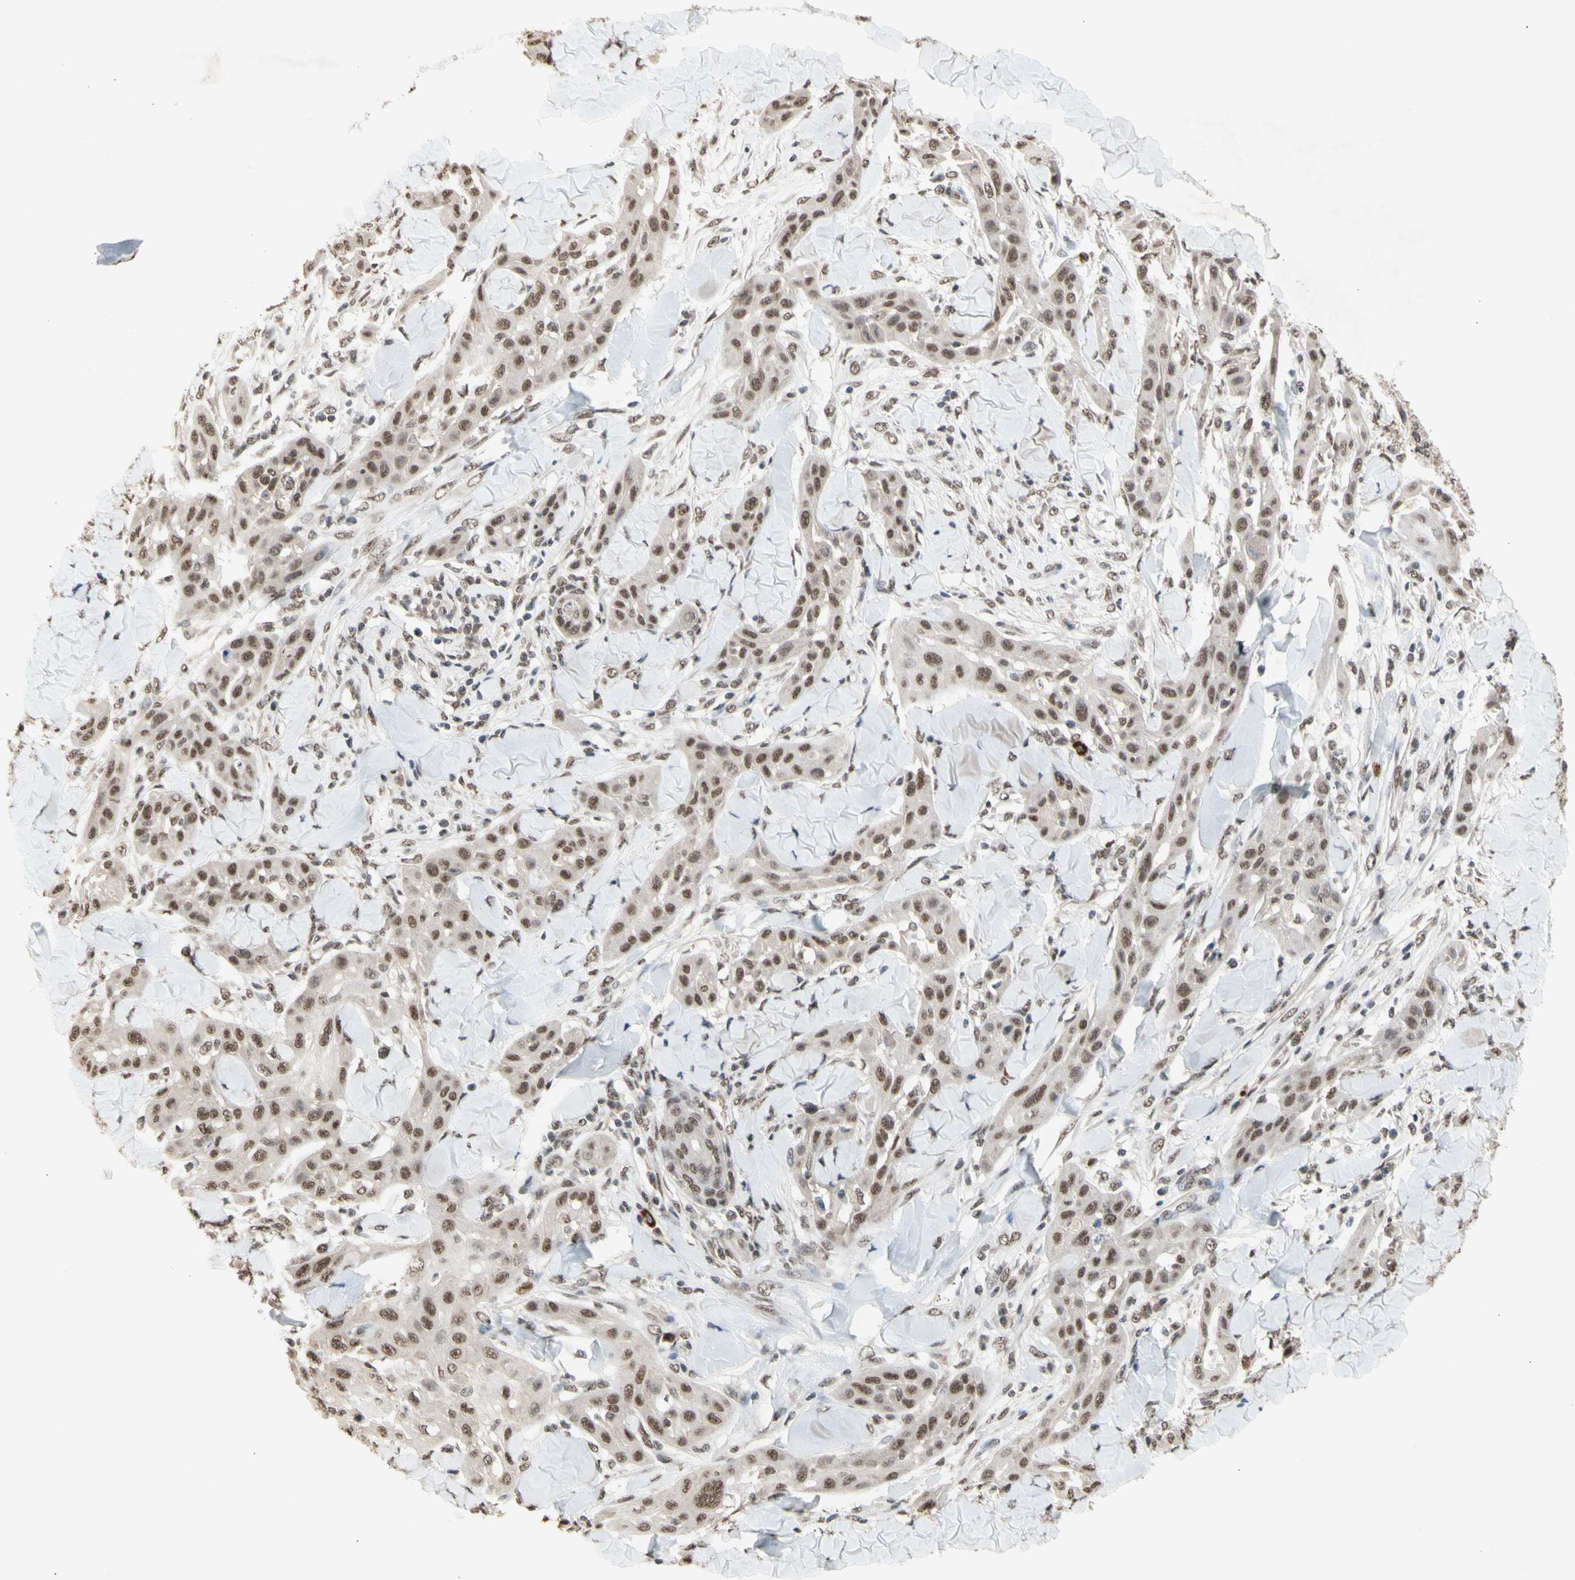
{"staining": {"intensity": "weak", "quantity": ">75%", "location": "nuclear"}, "tissue": "skin cancer", "cell_type": "Tumor cells", "image_type": "cancer", "snomed": [{"axis": "morphology", "description": "Squamous cell carcinoma, NOS"}, {"axis": "topography", "description": "Skin"}], "caption": "This is a micrograph of immunohistochemistry (IHC) staining of skin cancer (squamous cell carcinoma), which shows weak expression in the nuclear of tumor cells.", "gene": "SFPQ", "patient": {"sex": "male", "age": 24}}